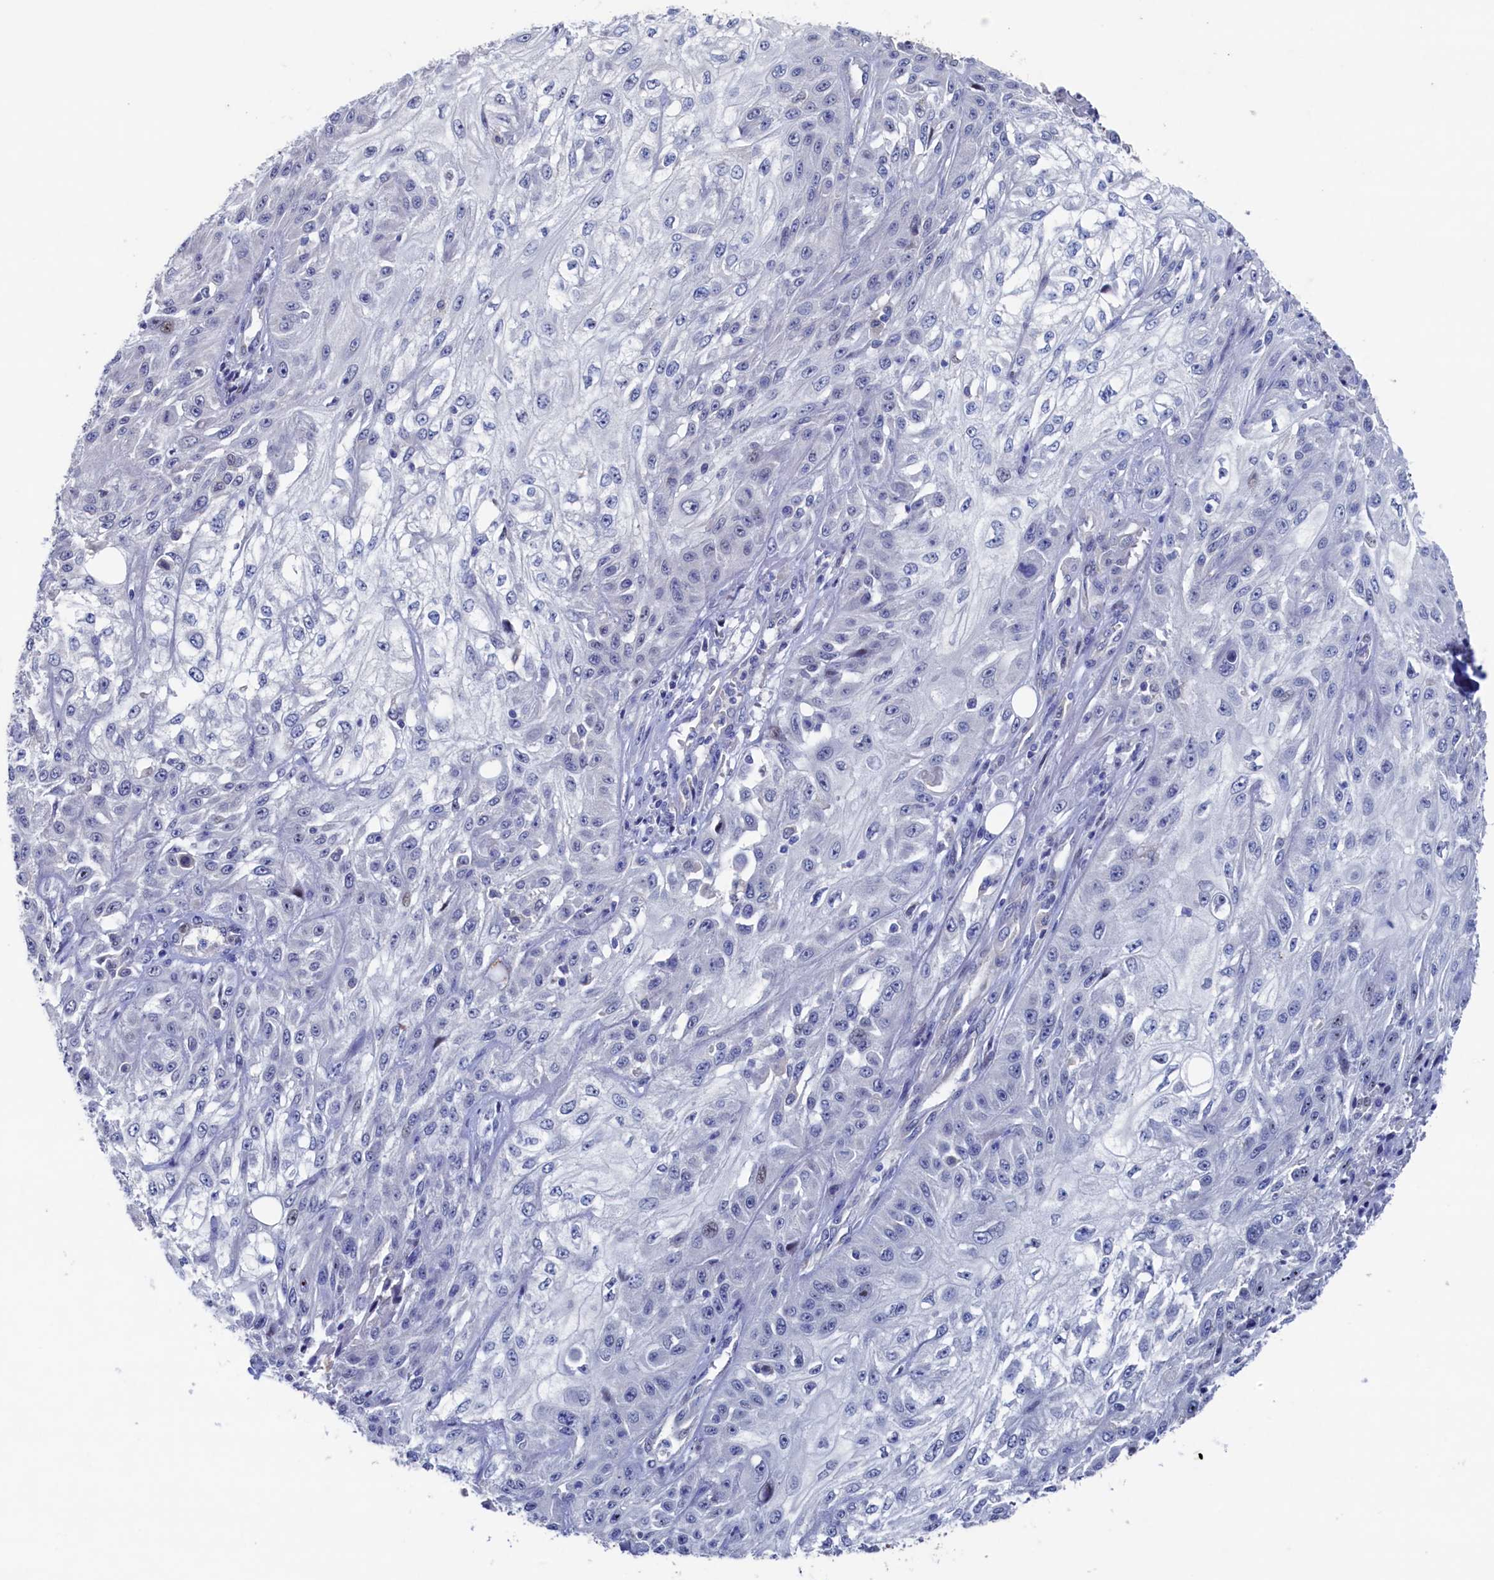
{"staining": {"intensity": "negative", "quantity": "none", "location": "none"}, "tissue": "skin cancer", "cell_type": "Tumor cells", "image_type": "cancer", "snomed": [{"axis": "morphology", "description": "Squamous cell carcinoma, NOS"}, {"axis": "morphology", "description": "Squamous cell carcinoma, metastatic, NOS"}, {"axis": "topography", "description": "Skin"}, {"axis": "topography", "description": "Lymph node"}], "caption": "A high-resolution photomicrograph shows IHC staining of skin squamous cell carcinoma, which exhibits no significant positivity in tumor cells.", "gene": "CBLIF", "patient": {"sex": "male", "age": 75}}